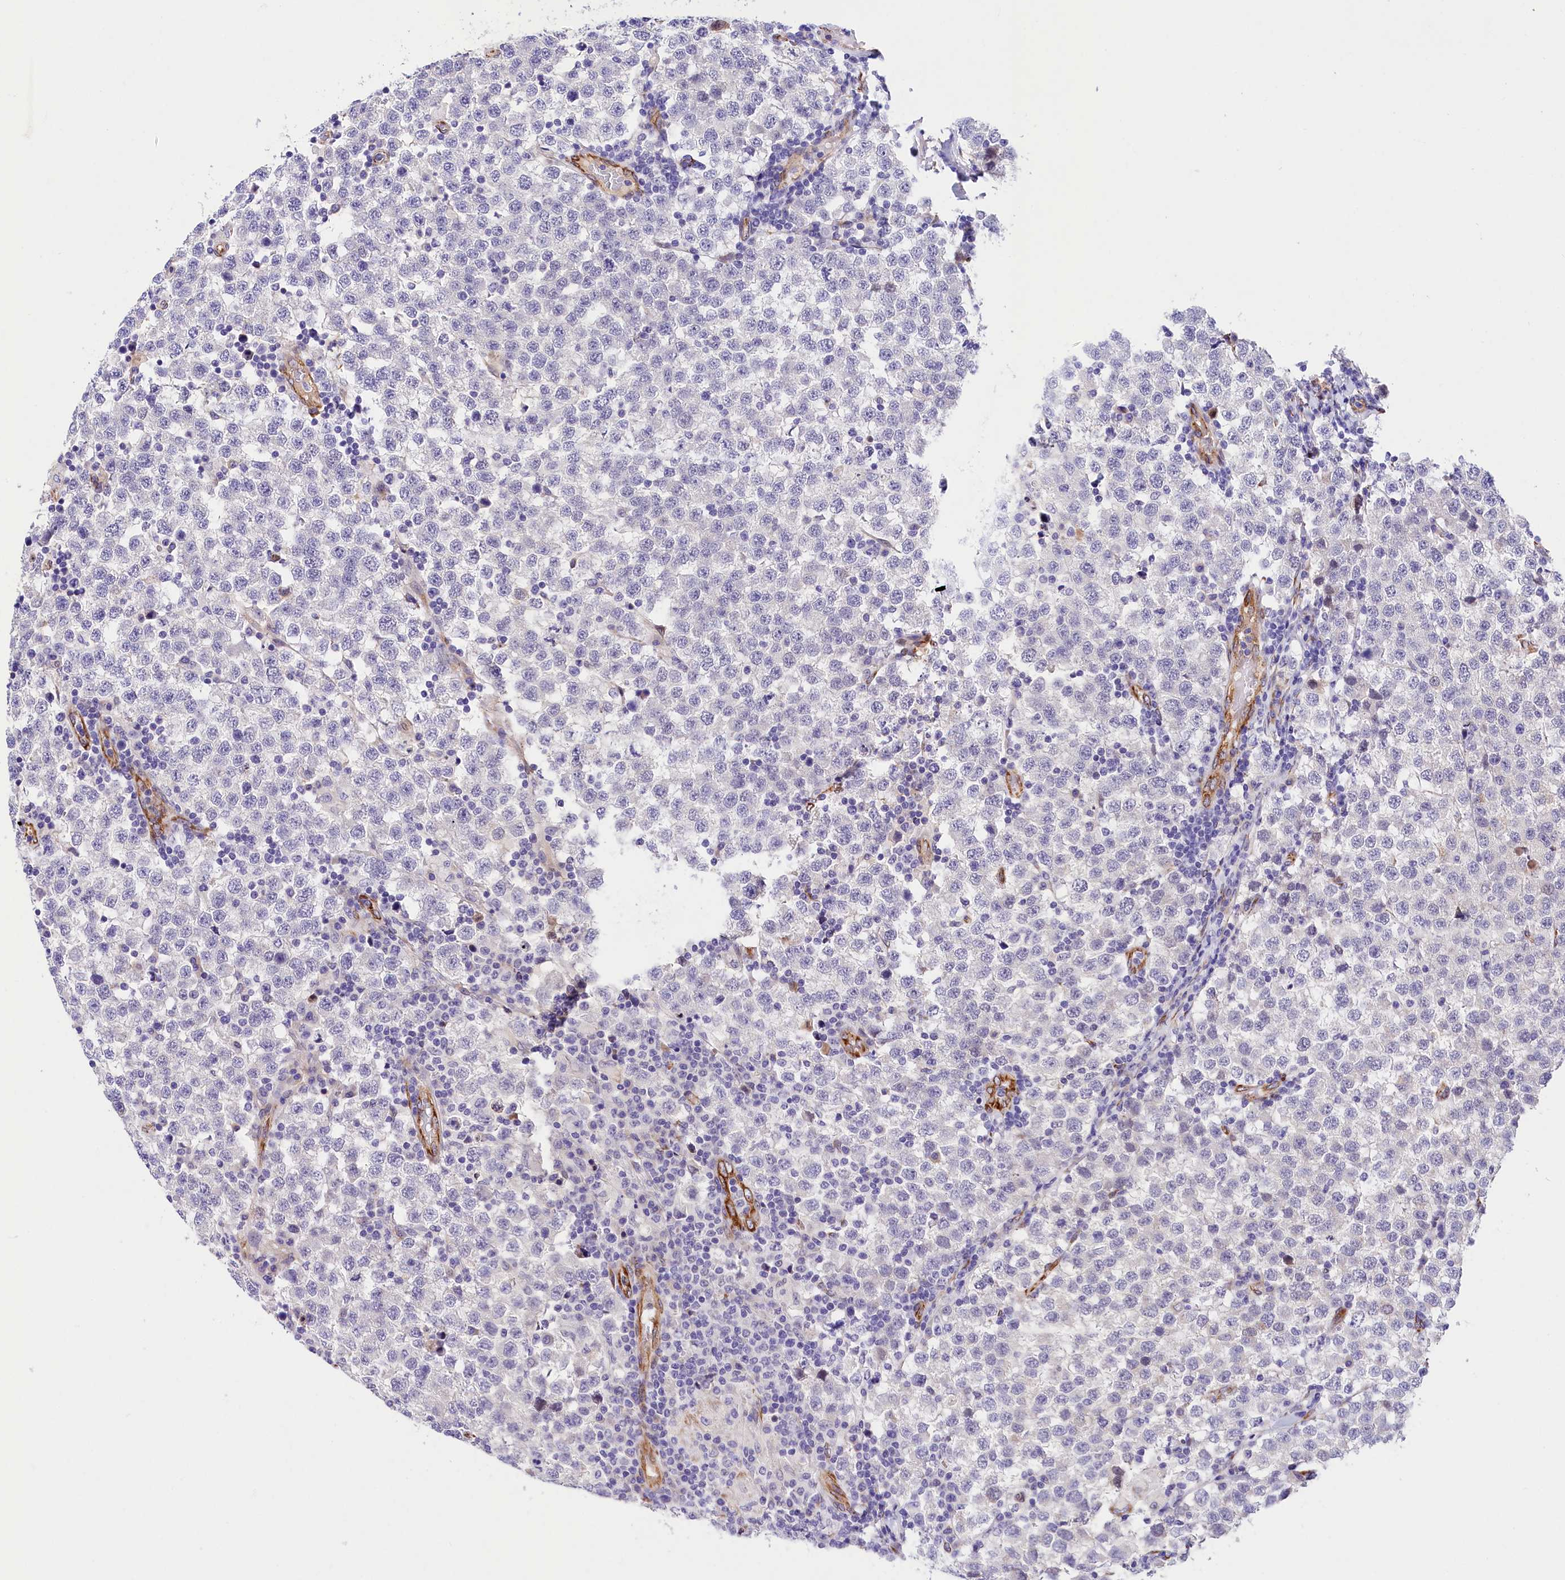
{"staining": {"intensity": "negative", "quantity": "none", "location": "none"}, "tissue": "testis cancer", "cell_type": "Tumor cells", "image_type": "cancer", "snomed": [{"axis": "morphology", "description": "Seminoma, NOS"}, {"axis": "topography", "description": "Testis"}], "caption": "Immunohistochemistry (IHC) micrograph of human testis cancer stained for a protein (brown), which shows no expression in tumor cells.", "gene": "ITGA1", "patient": {"sex": "male", "age": 34}}